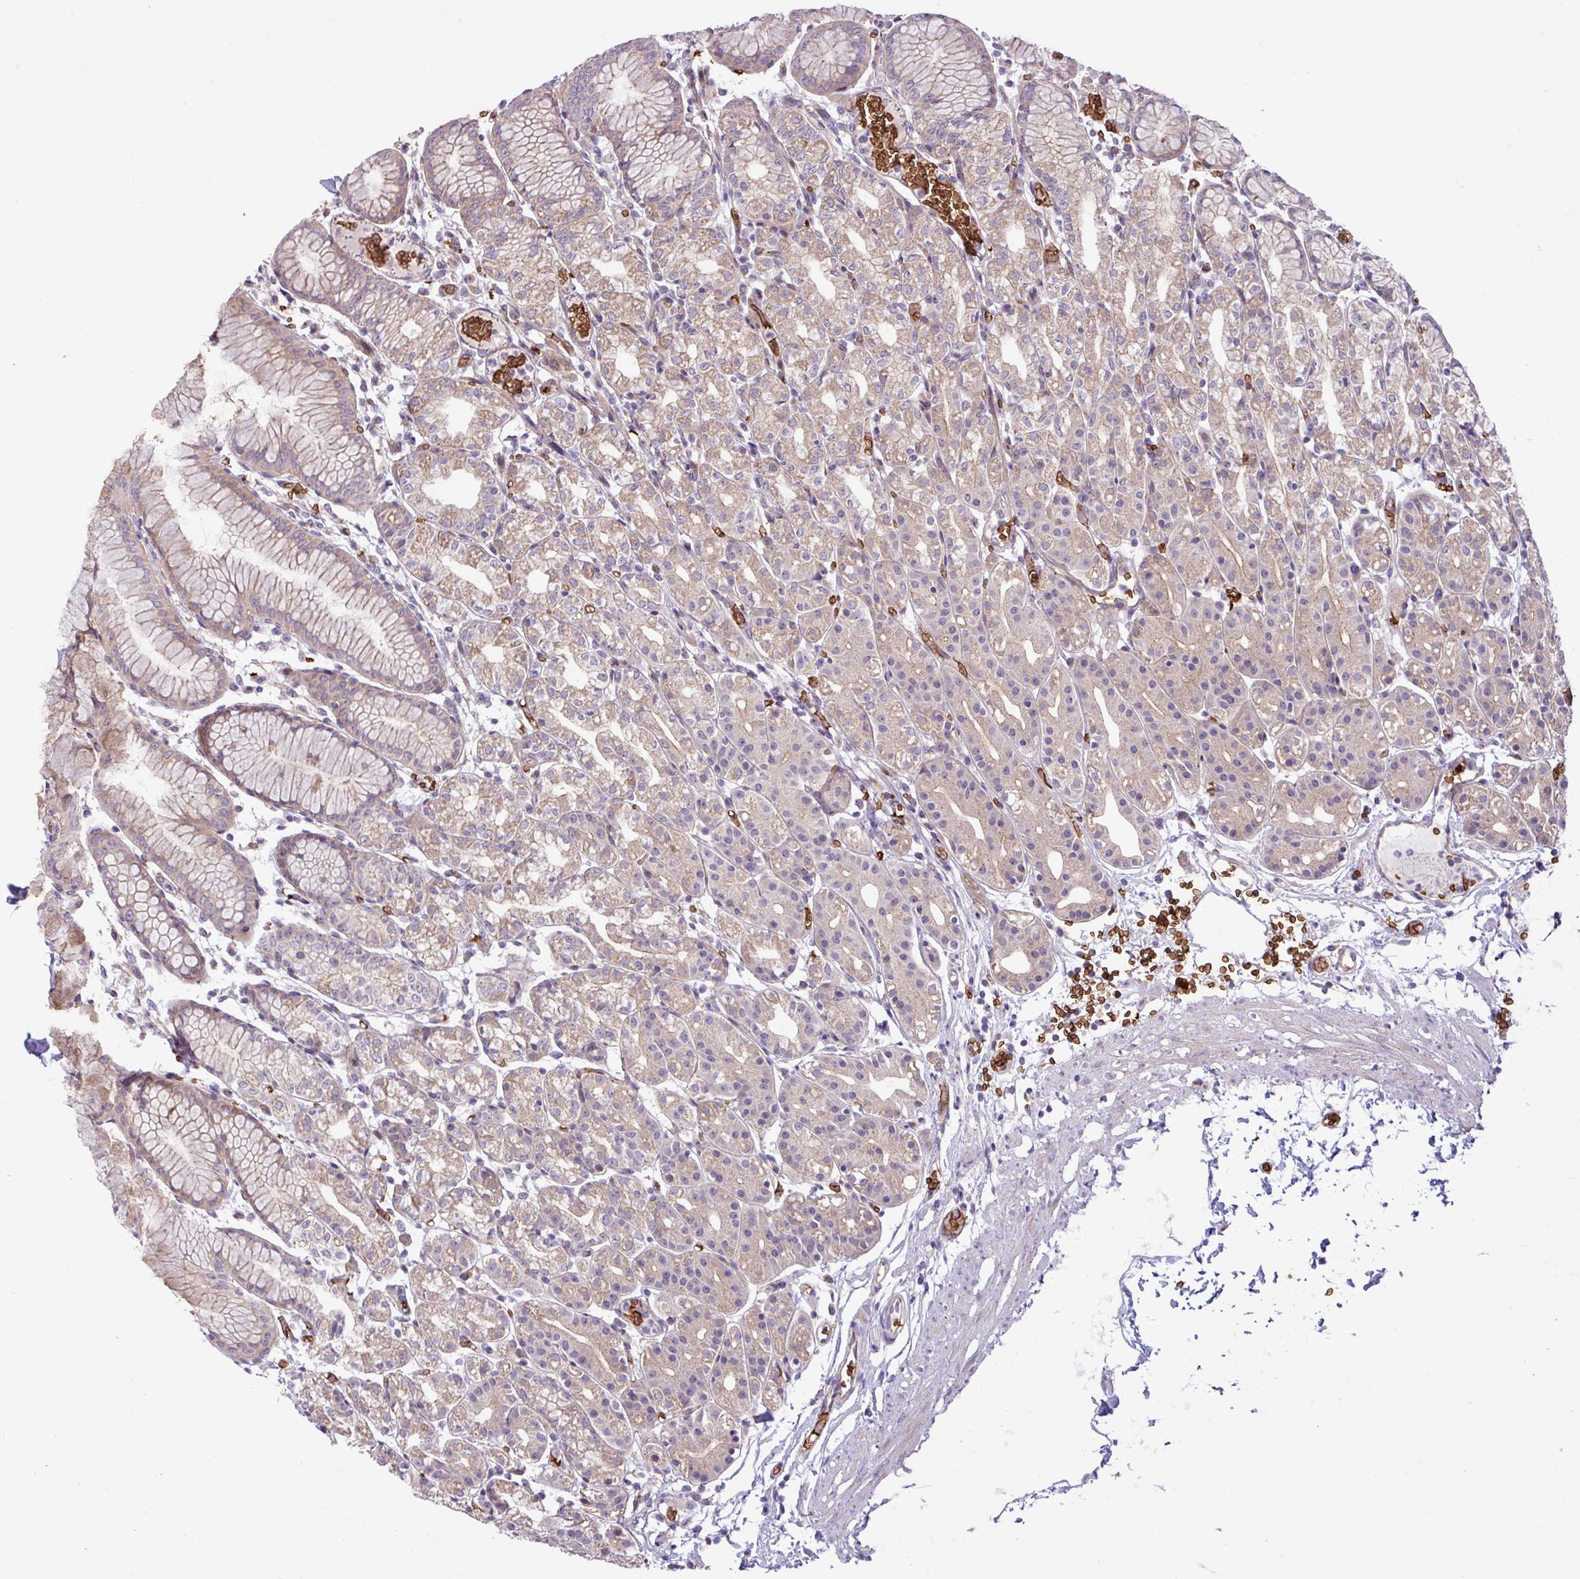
{"staining": {"intensity": "weak", "quantity": "25%-75%", "location": "cytoplasmic/membranous"}, "tissue": "stomach", "cell_type": "Glandular cells", "image_type": "normal", "snomed": [{"axis": "morphology", "description": "Normal tissue, NOS"}, {"axis": "topography", "description": "Stomach"}], "caption": "Protein expression analysis of normal stomach displays weak cytoplasmic/membranous positivity in approximately 25%-75% of glandular cells.", "gene": "RAD21L1", "patient": {"sex": "female", "age": 57}}